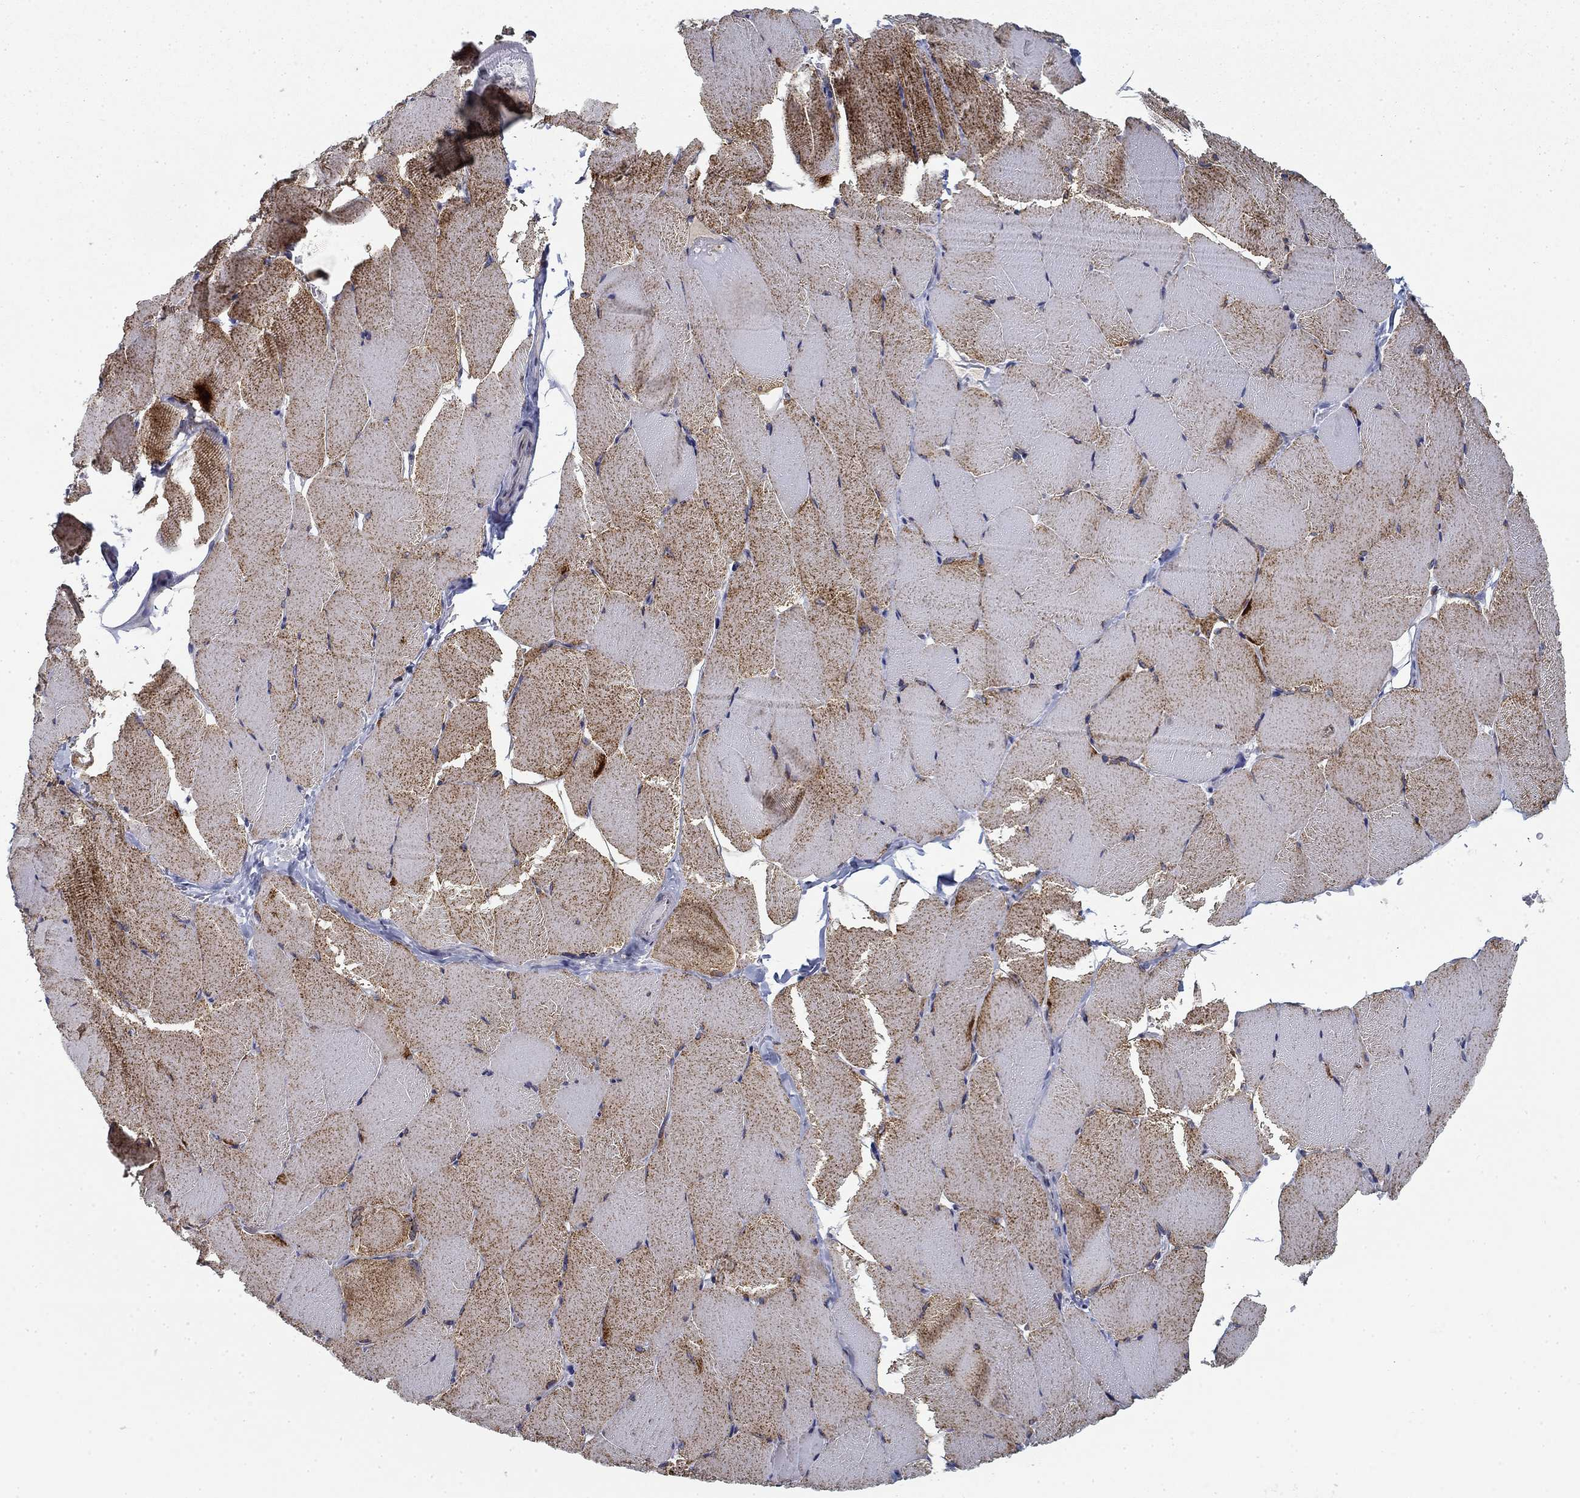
{"staining": {"intensity": "strong", "quantity": "25%-75%", "location": "cytoplasmic/membranous"}, "tissue": "skeletal muscle", "cell_type": "Myocytes", "image_type": "normal", "snomed": [{"axis": "morphology", "description": "Normal tissue, NOS"}, {"axis": "topography", "description": "Skeletal muscle"}], "caption": "Immunohistochemistry photomicrograph of normal skeletal muscle: skeletal muscle stained using immunohistochemistry reveals high levels of strong protein expression localized specifically in the cytoplasmic/membranous of myocytes, appearing as a cytoplasmic/membranous brown color.", "gene": "FXR1", "patient": {"sex": "female", "age": 37}}